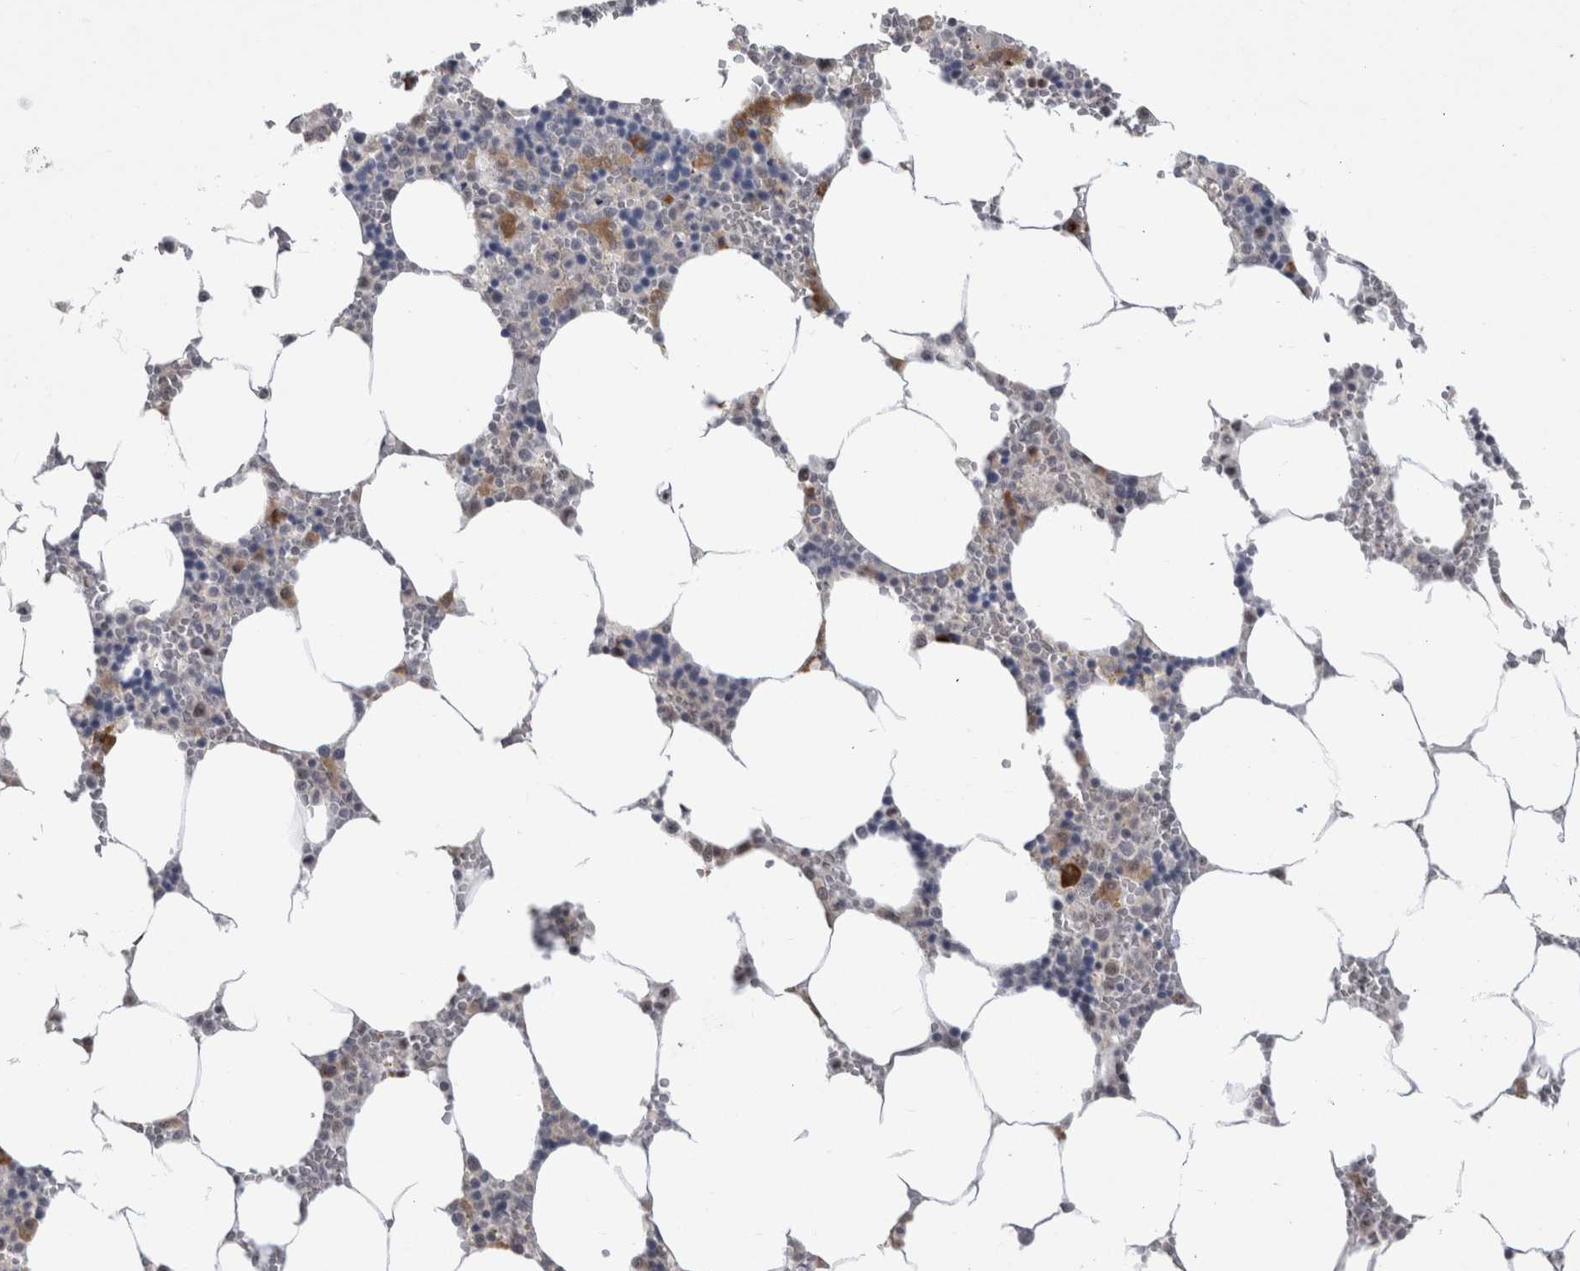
{"staining": {"intensity": "moderate", "quantity": "<25%", "location": "cytoplasmic/membranous"}, "tissue": "bone marrow", "cell_type": "Hematopoietic cells", "image_type": "normal", "snomed": [{"axis": "morphology", "description": "Normal tissue, NOS"}, {"axis": "topography", "description": "Bone marrow"}], "caption": "Human bone marrow stained for a protein (brown) displays moderate cytoplasmic/membranous positive positivity in approximately <25% of hematopoietic cells.", "gene": "FAM83H", "patient": {"sex": "male", "age": 70}}